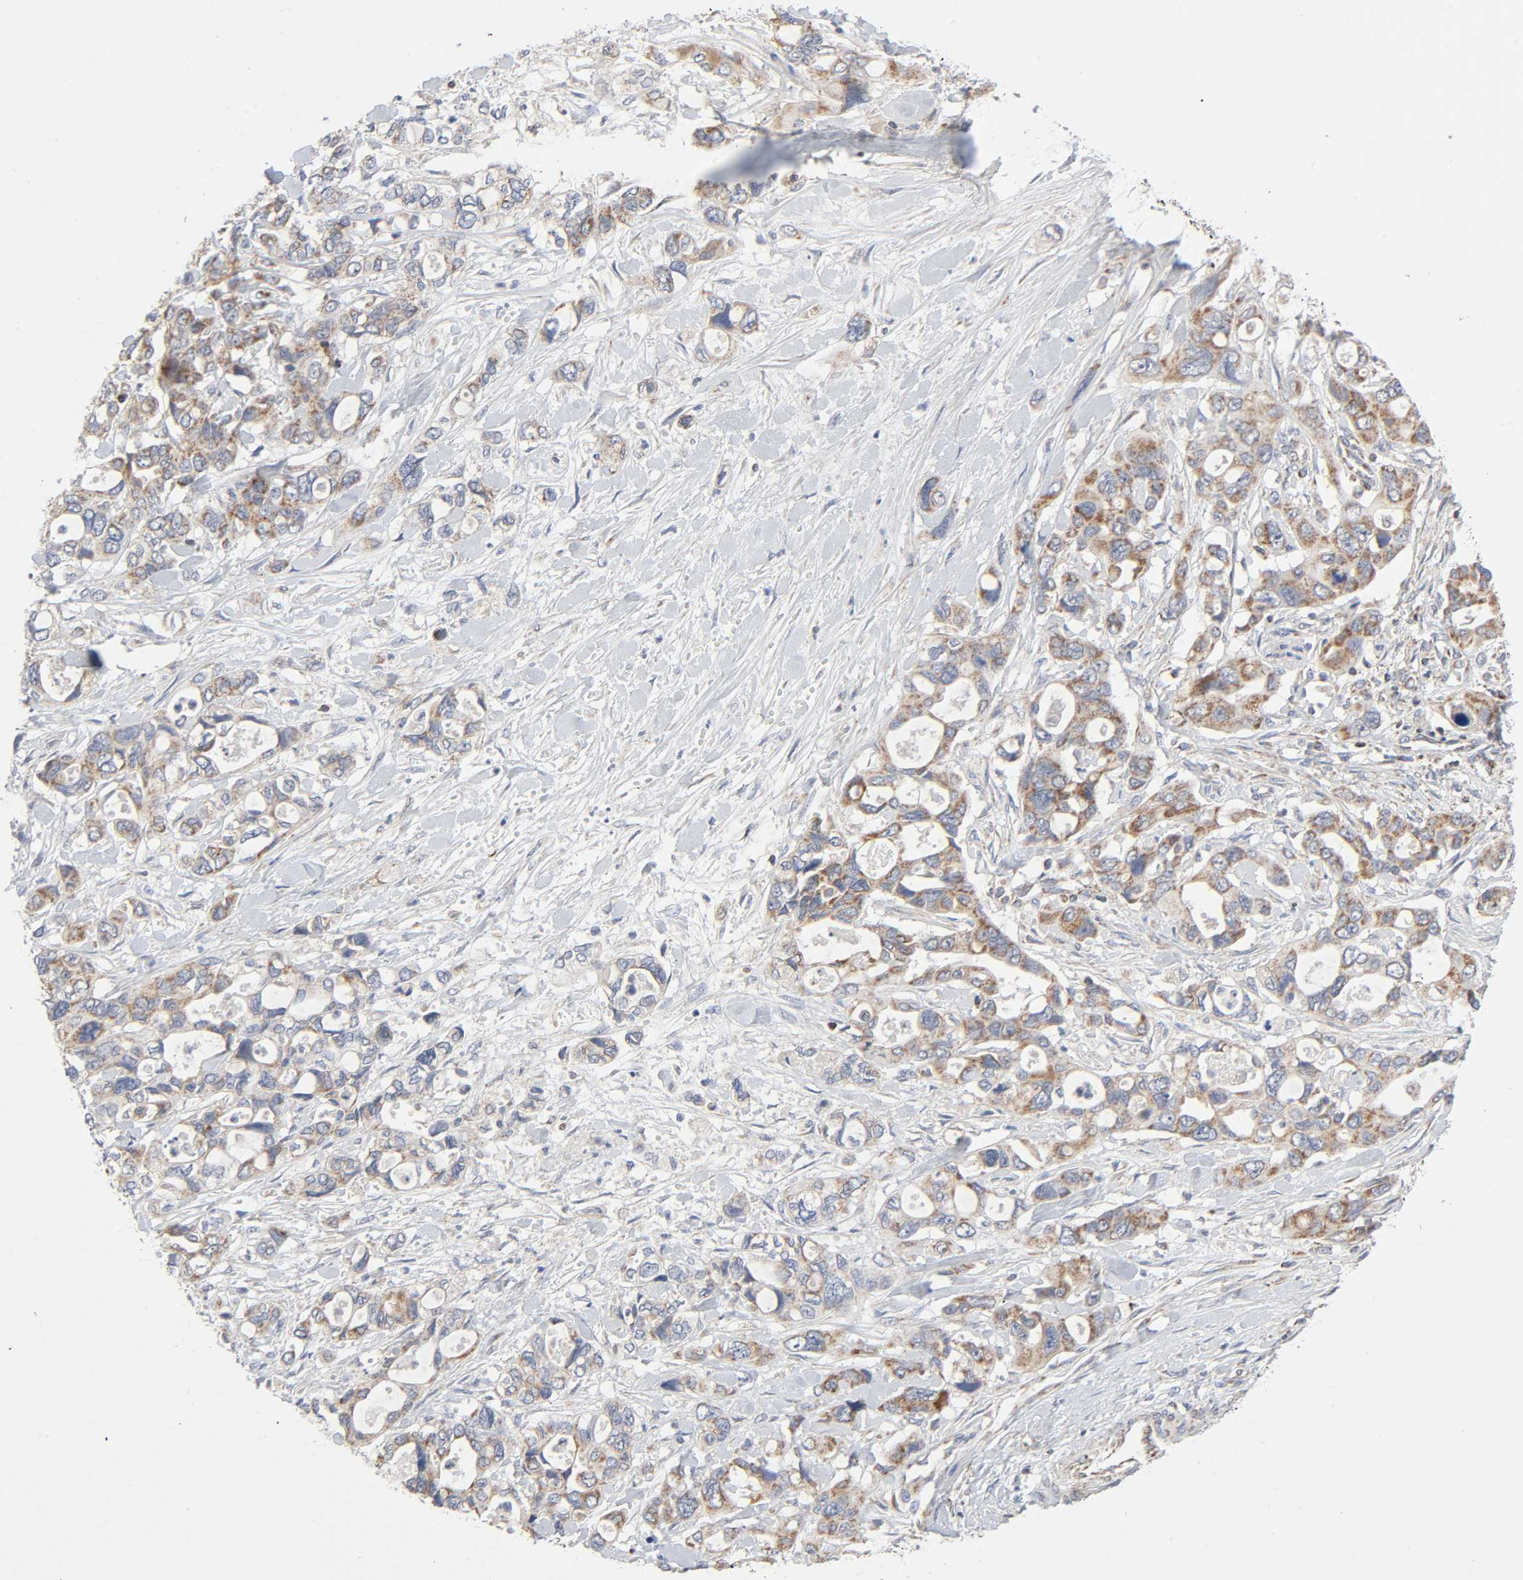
{"staining": {"intensity": "moderate", "quantity": ">75%", "location": "cytoplasmic/membranous"}, "tissue": "pancreatic cancer", "cell_type": "Tumor cells", "image_type": "cancer", "snomed": [{"axis": "morphology", "description": "Adenocarcinoma, NOS"}, {"axis": "topography", "description": "Pancreas"}], "caption": "Pancreatic adenocarcinoma was stained to show a protein in brown. There is medium levels of moderate cytoplasmic/membranous expression in about >75% of tumor cells.", "gene": "SYT16", "patient": {"sex": "male", "age": 46}}